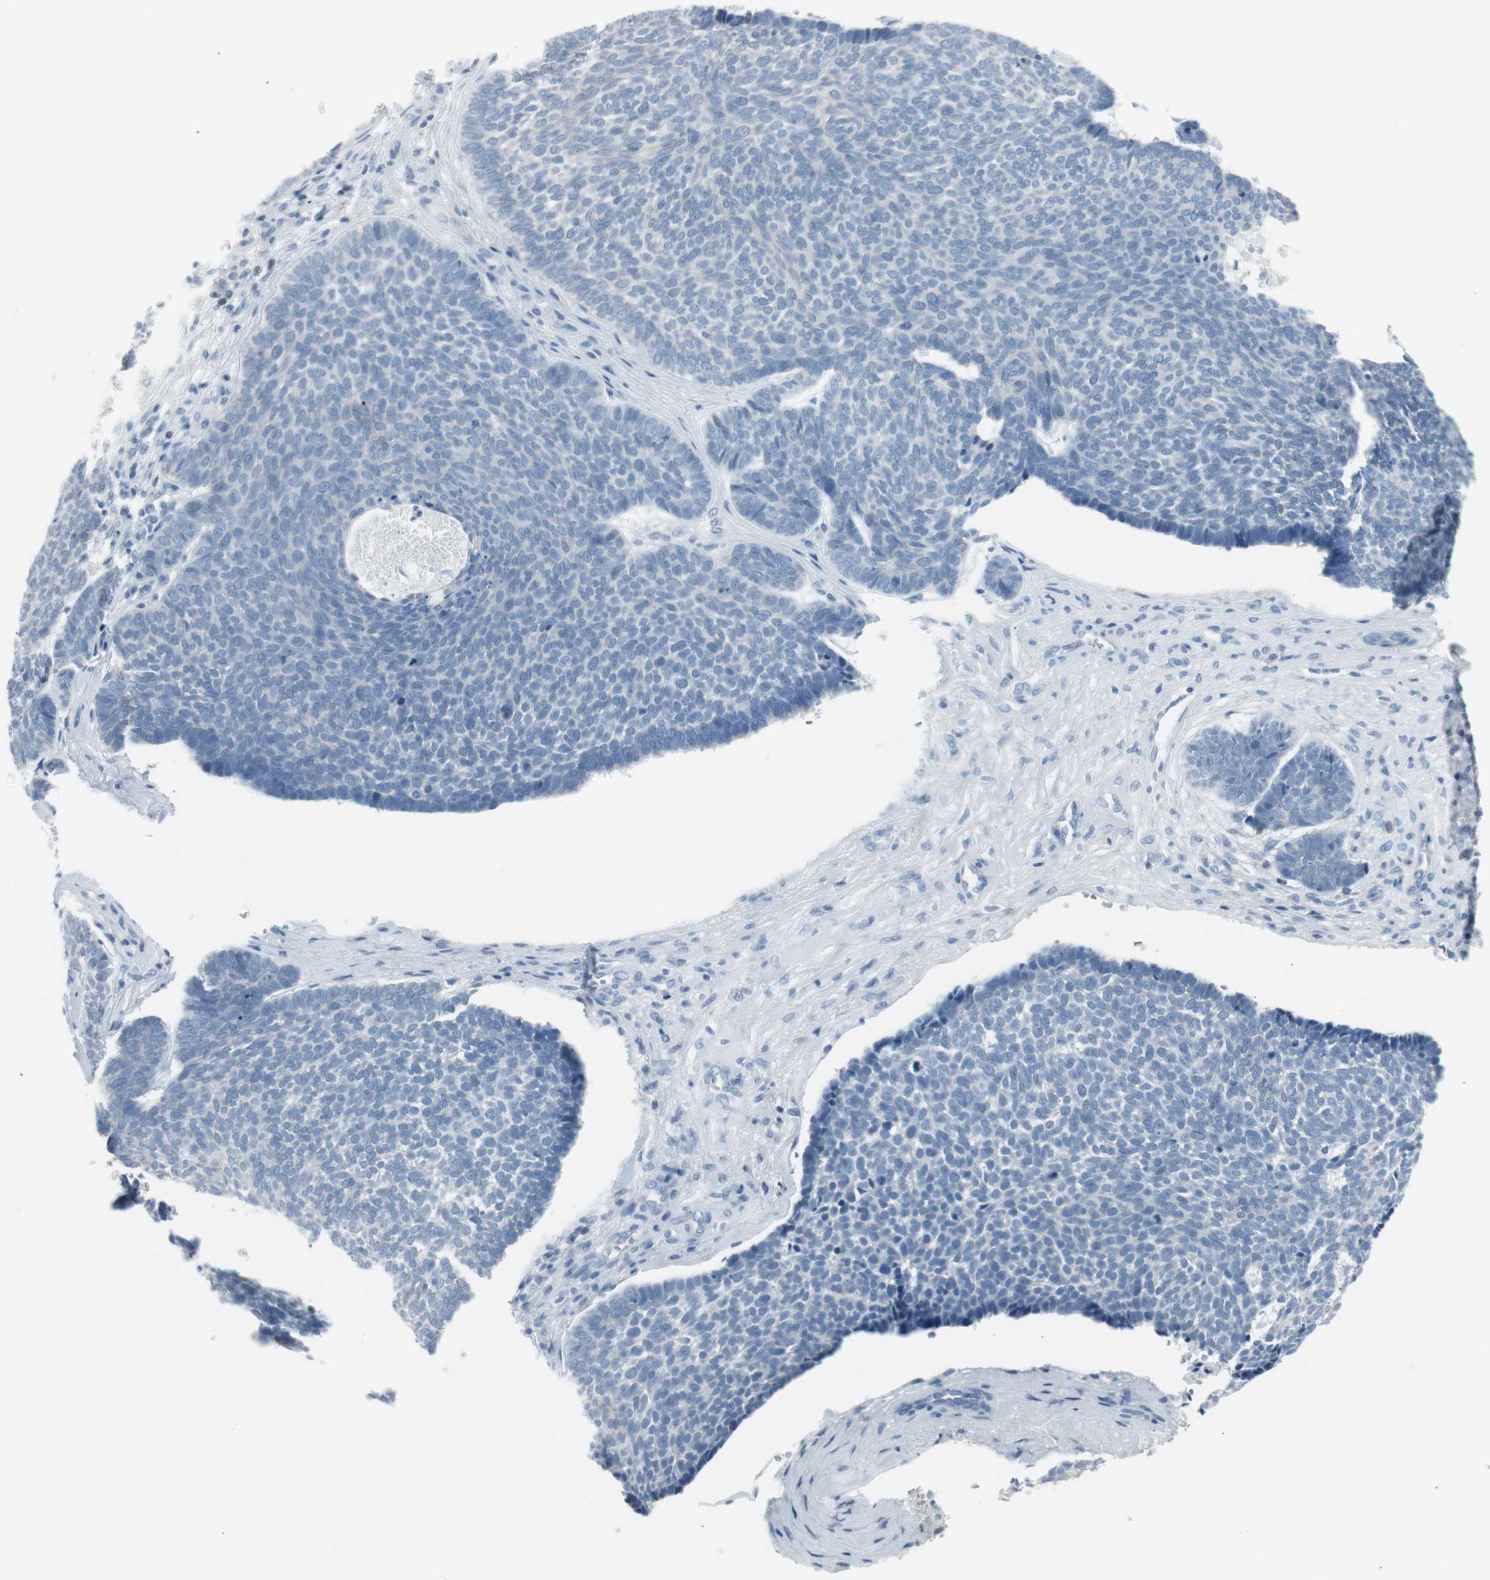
{"staining": {"intensity": "negative", "quantity": "none", "location": "none"}, "tissue": "skin cancer", "cell_type": "Tumor cells", "image_type": "cancer", "snomed": [{"axis": "morphology", "description": "Basal cell carcinoma"}, {"axis": "topography", "description": "Skin"}], "caption": "High magnification brightfield microscopy of skin cancer (basal cell carcinoma) stained with DAB (3,3'-diaminobenzidine) (brown) and counterstained with hematoxylin (blue): tumor cells show no significant expression.", "gene": "AGR2", "patient": {"sex": "male", "age": 84}}